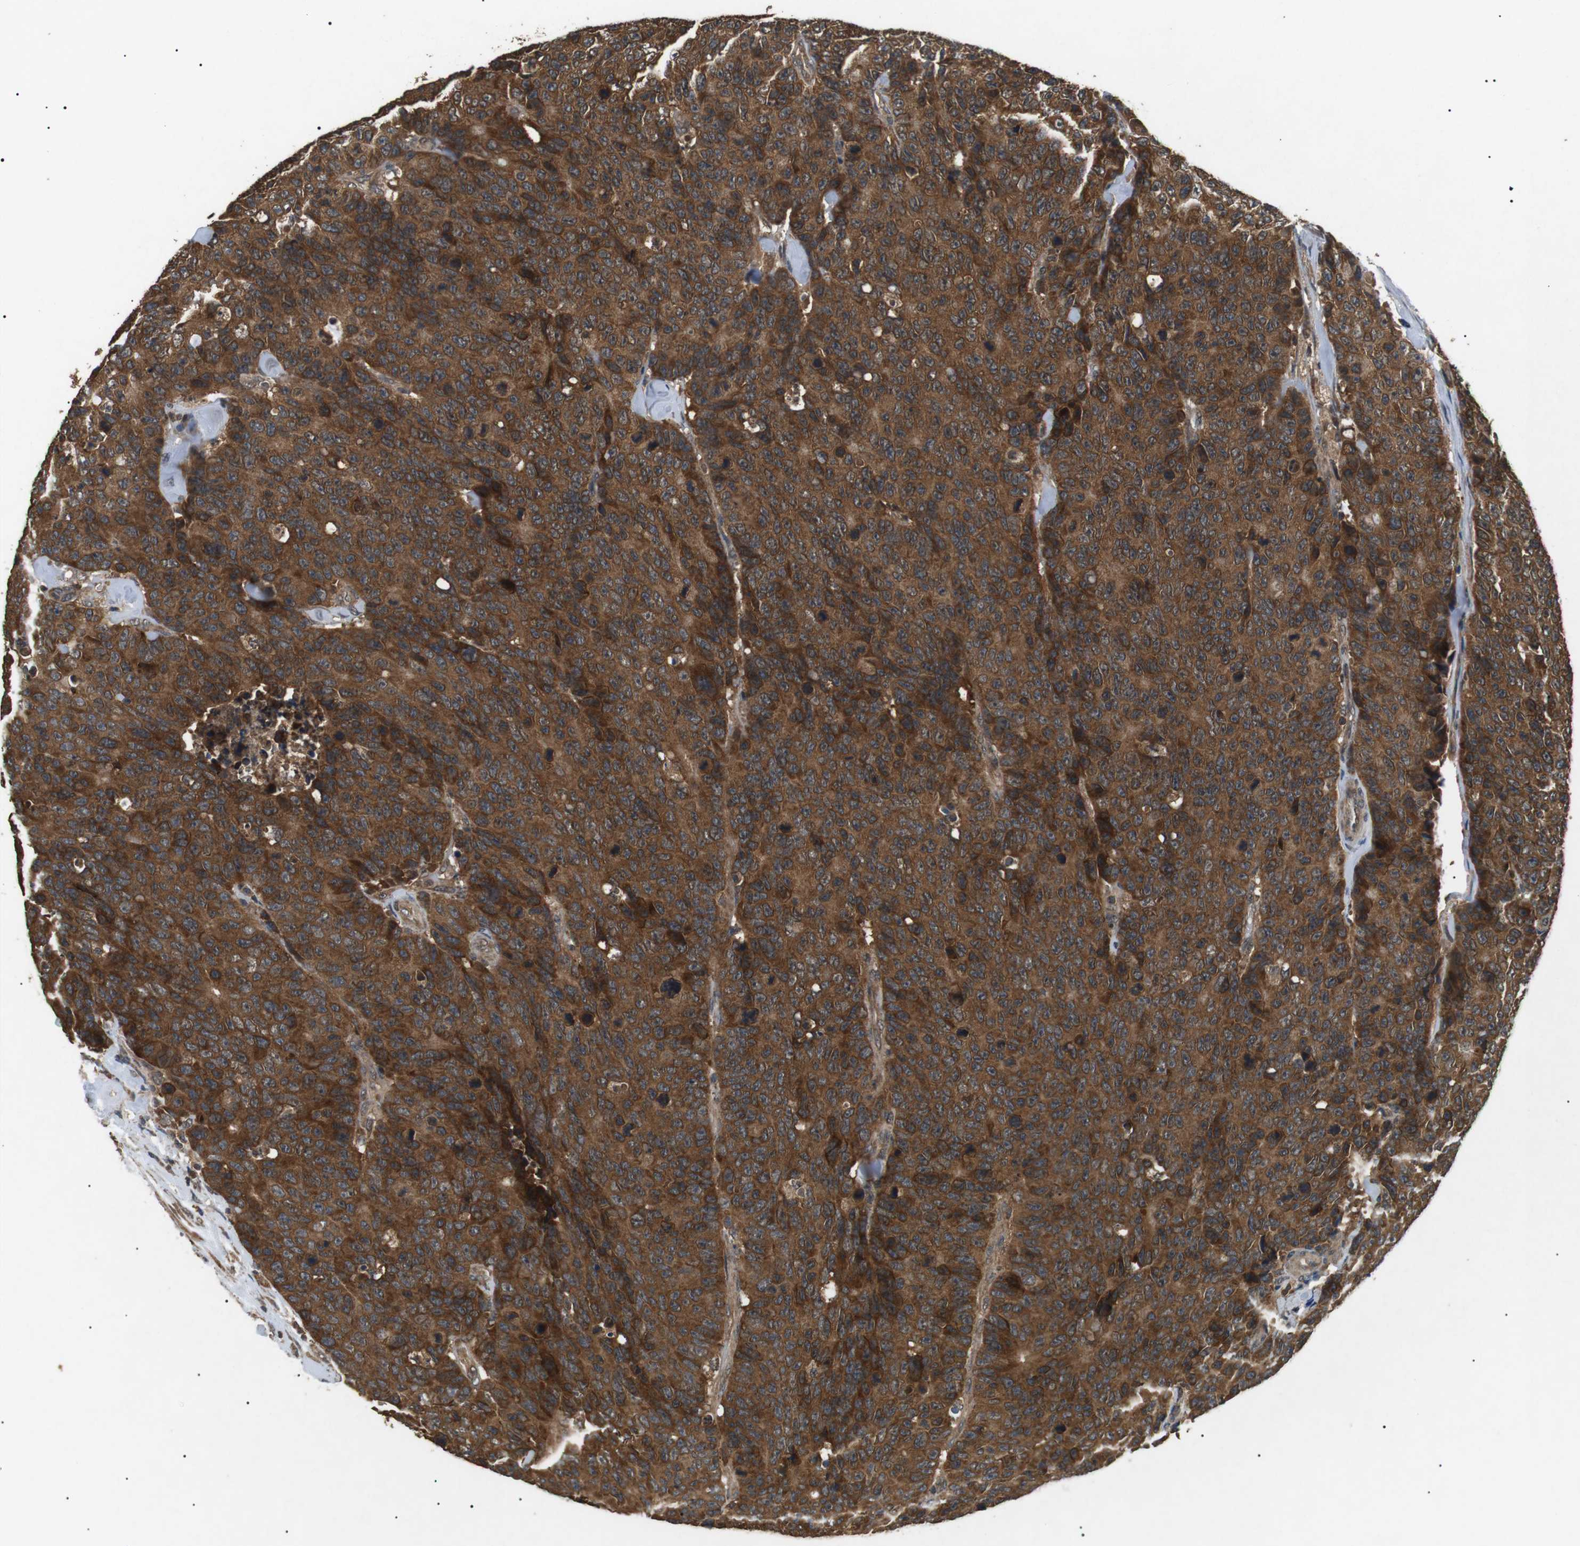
{"staining": {"intensity": "strong", "quantity": ">75%", "location": "cytoplasmic/membranous"}, "tissue": "colorectal cancer", "cell_type": "Tumor cells", "image_type": "cancer", "snomed": [{"axis": "morphology", "description": "Adenocarcinoma, NOS"}, {"axis": "topography", "description": "Colon"}], "caption": "A histopathology image of human colorectal cancer (adenocarcinoma) stained for a protein reveals strong cytoplasmic/membranous brown staining in tumor cells.", "gene": "TBC1D15", "patient": {"sex": "female", "age": 86}}